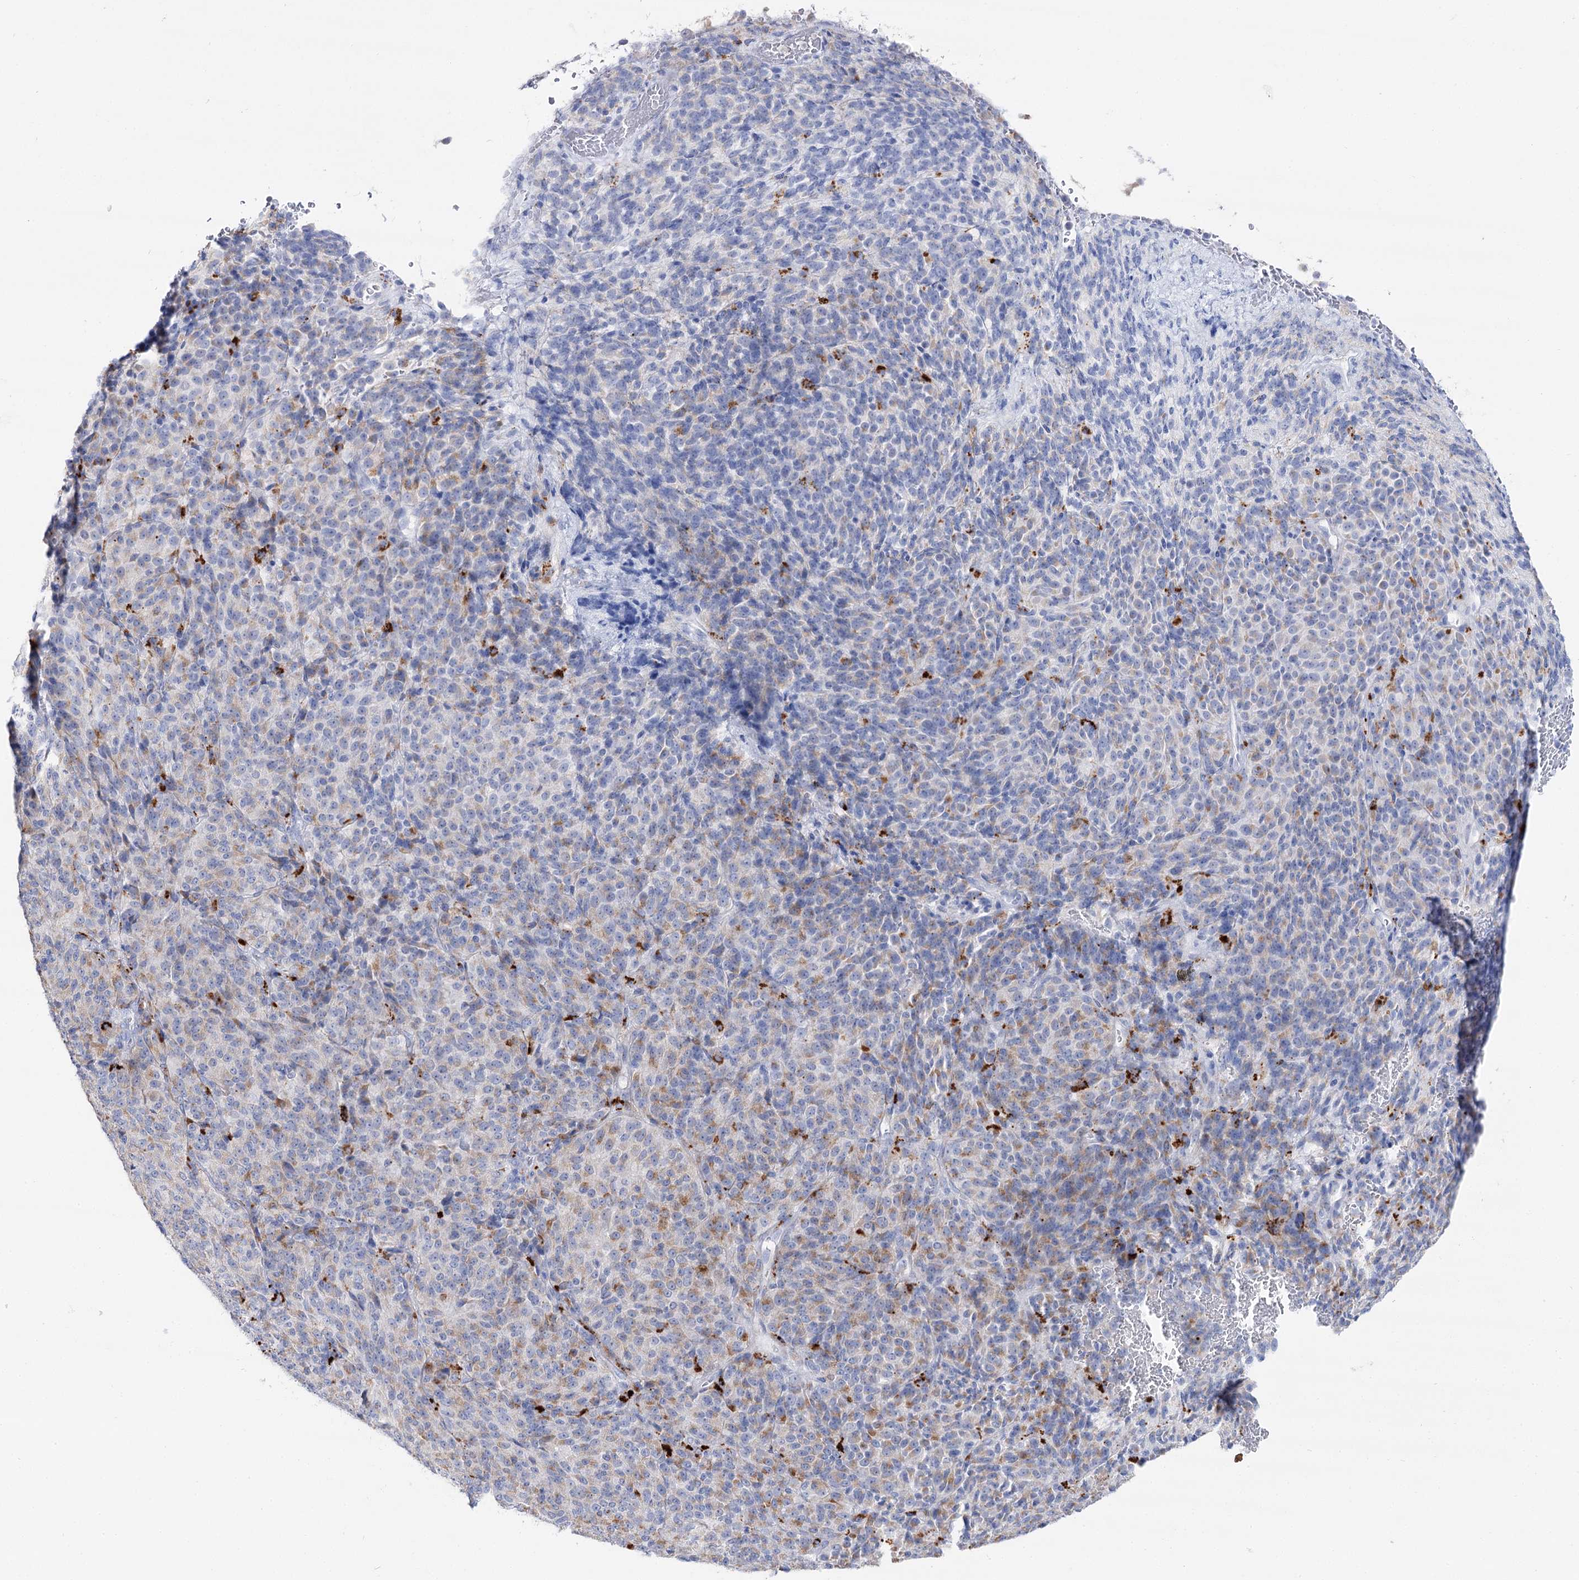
{"staining": {"intensity": "negative", "quantity": "none", "location": "none"}, "tissue": "melanoma", "cell_type": "Tumor cells", "image_type": "cancer", "snomed": [{"axis": "morphology", "description": "Malignant melanoma, Metastatic site"}, {"axis": "topography", "description": "Brain"}], "caption": "Tumor cells are negative for protein expression in human malignant melanoma (metastatic site).", "gene": "SLC3A1", "patient": {"sex": "female", "age": 56}}